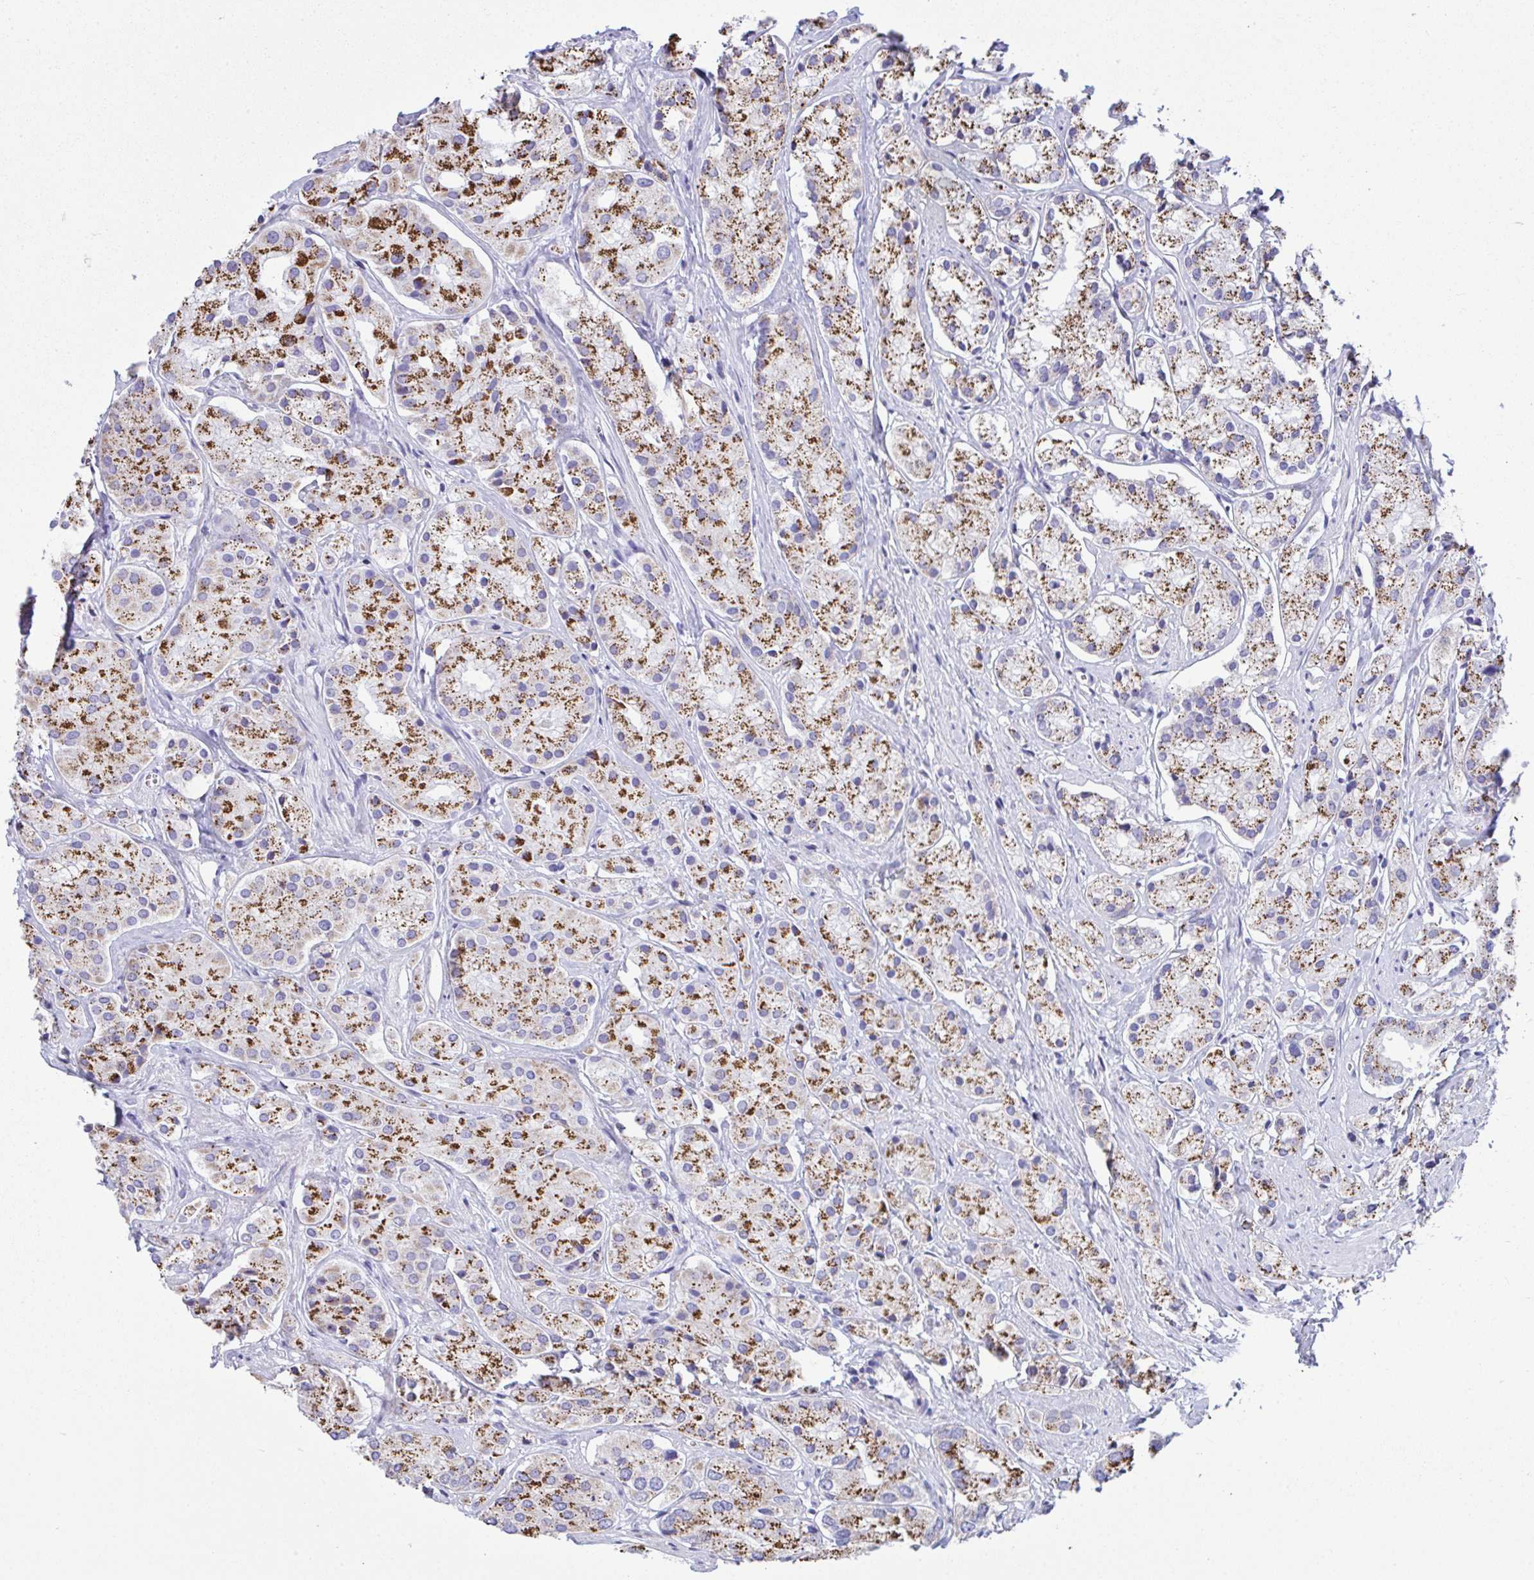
{"staining": {"intensity": "strong", "quantity": ">75%", "location": "cytoplasmic/membranous"}, "tissue": "prostate cancer", "cell_type": "Tumor cells", "image_type": "cancer", "snomed": [{"axis": "morphology", "description": "Adenocarcinoma, Low grade"}, {"axis": "topography", "description": "Prostate"}], "caption": "The micrograph exhibits staining of prostate cancer, revealing strong cytoplasmic/membranous protein expression (brown color) within tumor cells.", "gene": "NLRP8", "patient": {"sex": "male", "age": 69}}